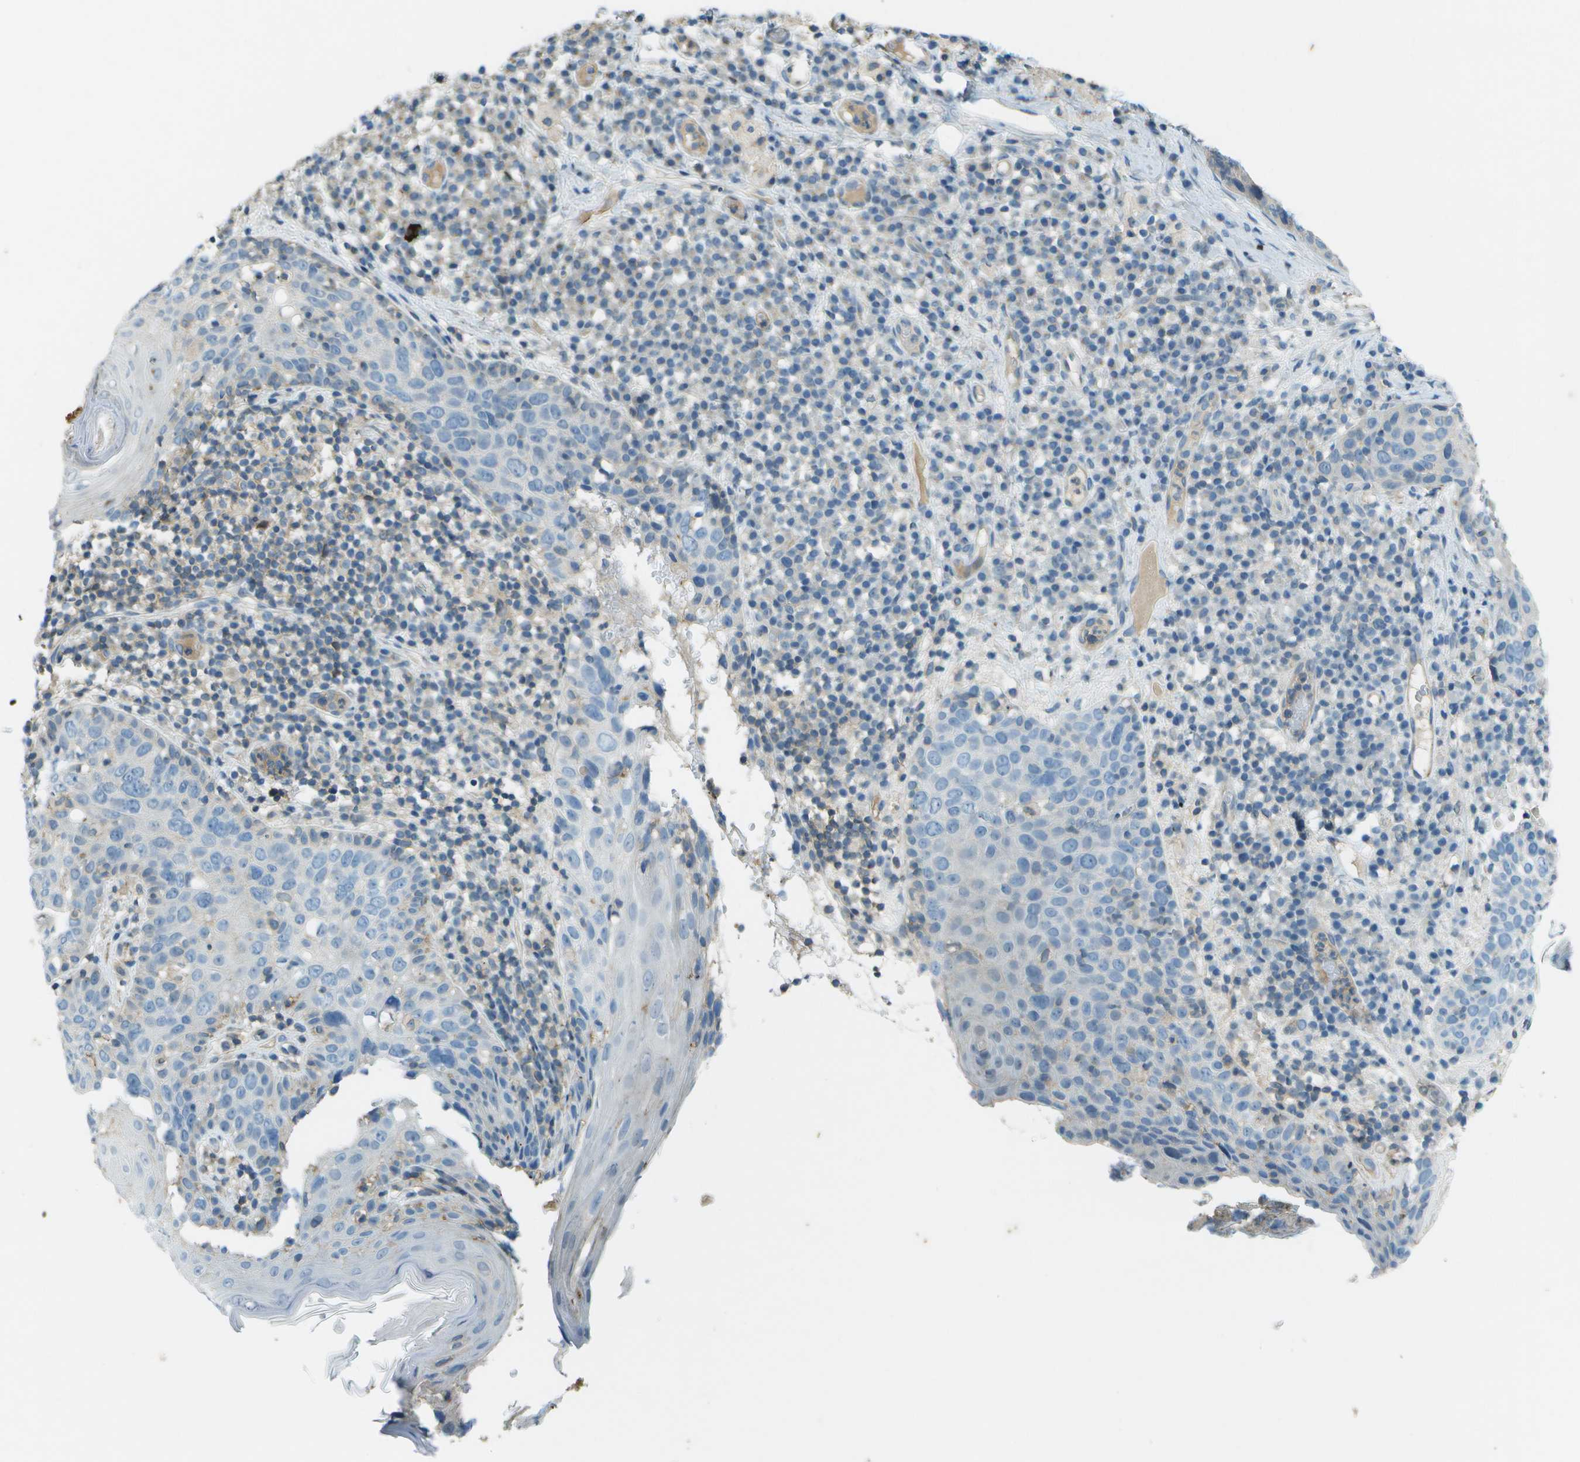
{"staining": {"intensity": "negative", "quantity": "none", "location": "none"}, "tissue": "skin cancer", "cell_type": "Tumor cells", "image_type": "cancer", "snomed": [{"axis": "morphology", "description": "Squamous cell carcinoma in situ, NOS"}, {"axis": "morphology", "description": "Squamous cell carcinoma, NOS"}, {"axis": "topography", "description": "Skin"}], "caption": "Tumor cells show no significant positivity in skin cancer. (DAB immunohistochemistry with hematoxylin counter stain).", "gene": "LRRC66", "patient": {"sex": "male", "age": 93}}